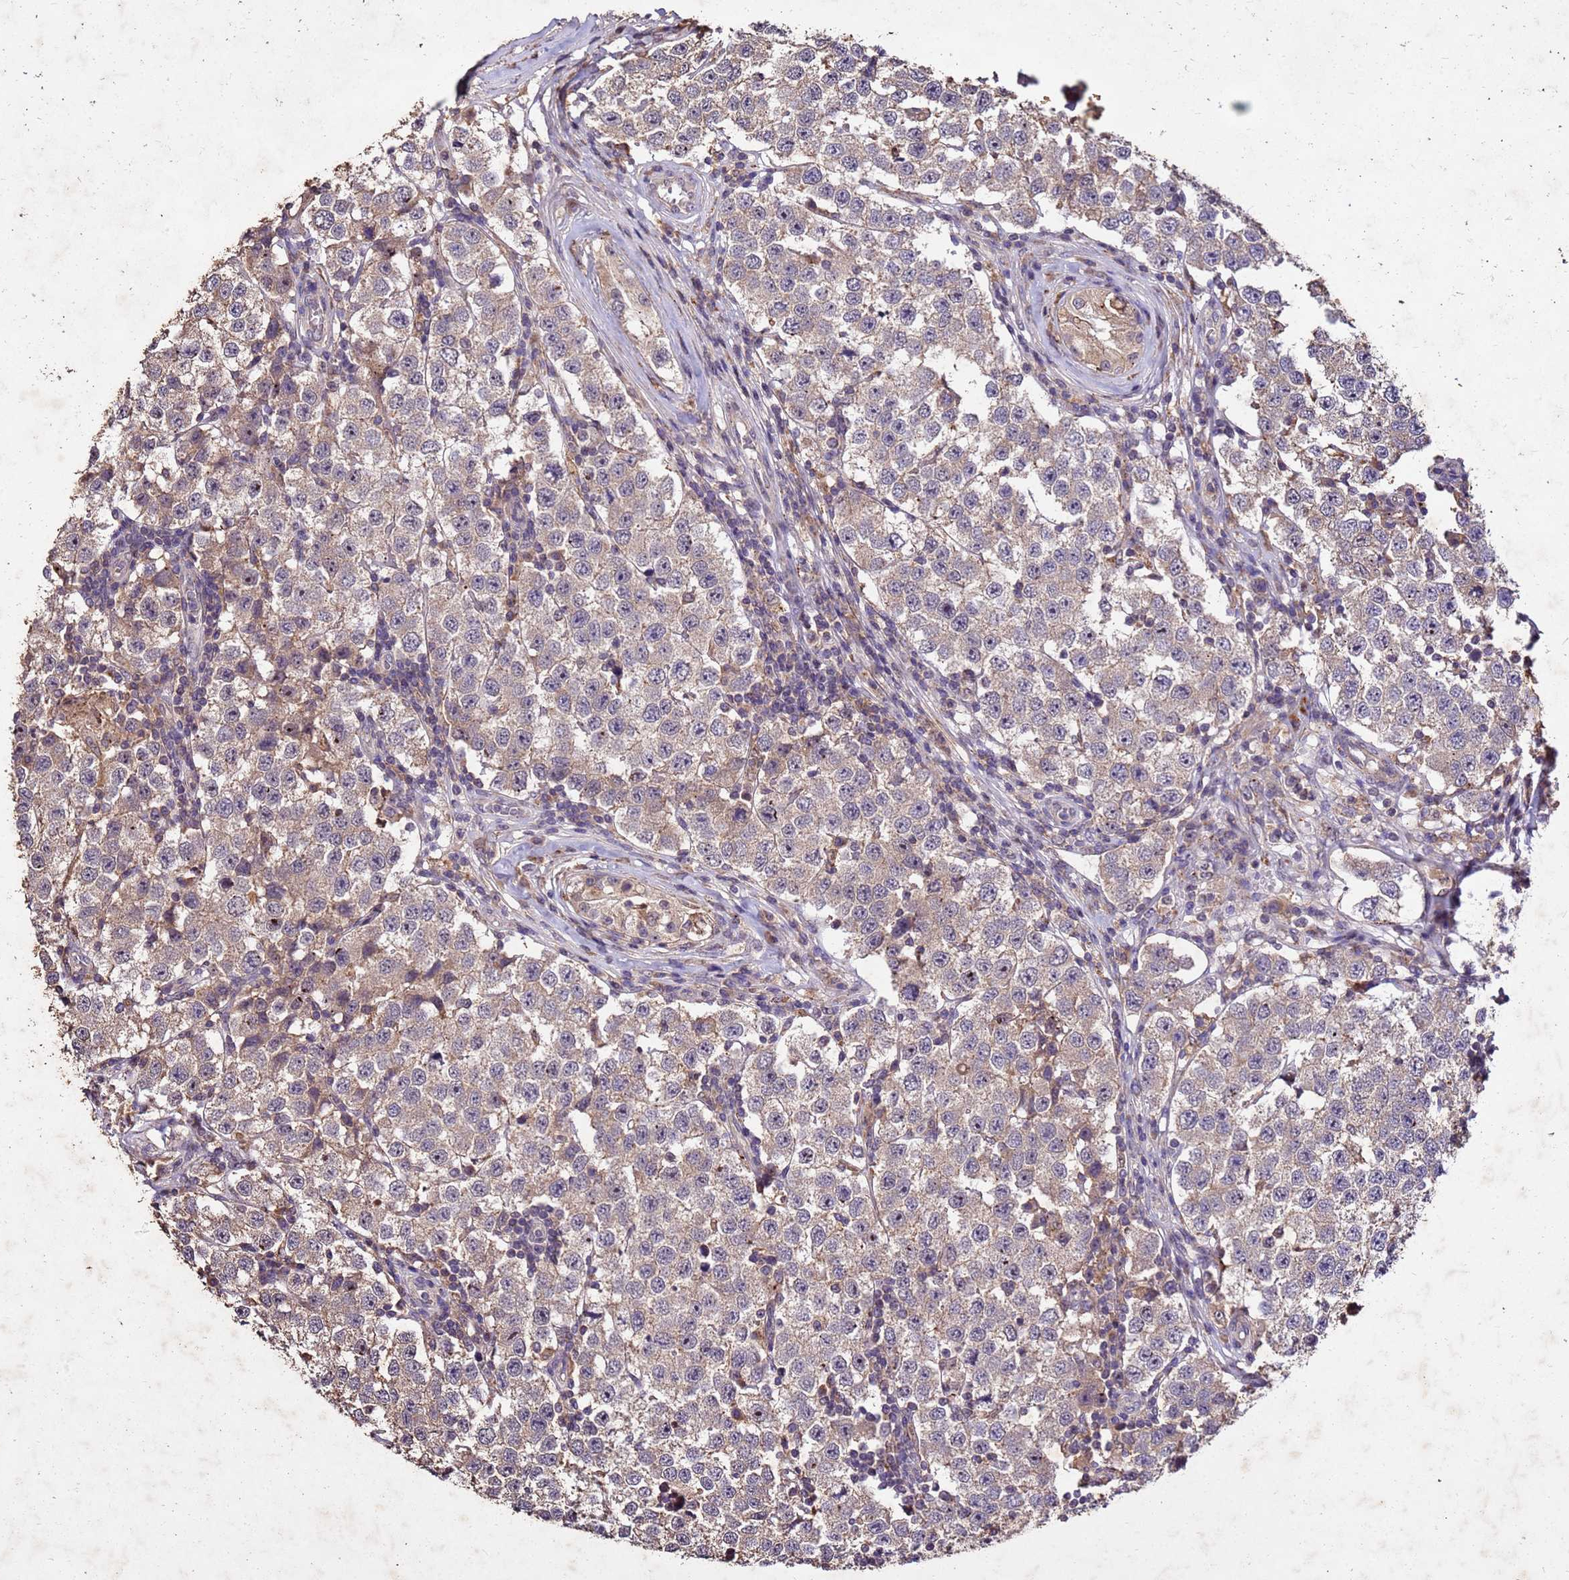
{"staining": {"intensity": "weak", "quantity": ">75%", "location": "cytoplasmic/membranous"}, "tissue": "testis cancer", "cell_type": "Tumor cells", "image_type": "cancer", "snomed": [{"axis": "morphology", "description": "Seminoma, NOS"}, {"axis": "topography", "description": "Testis"}], "caption": "Approximately >75% of tumor cells in testis cancer (seminoma) exhibit weak cytoplasmic/membranous protein expression as visualized by brown immunohistochemical staining.", "gene": "TOR4A", "patient": {"sex": "male", "age": 34}}